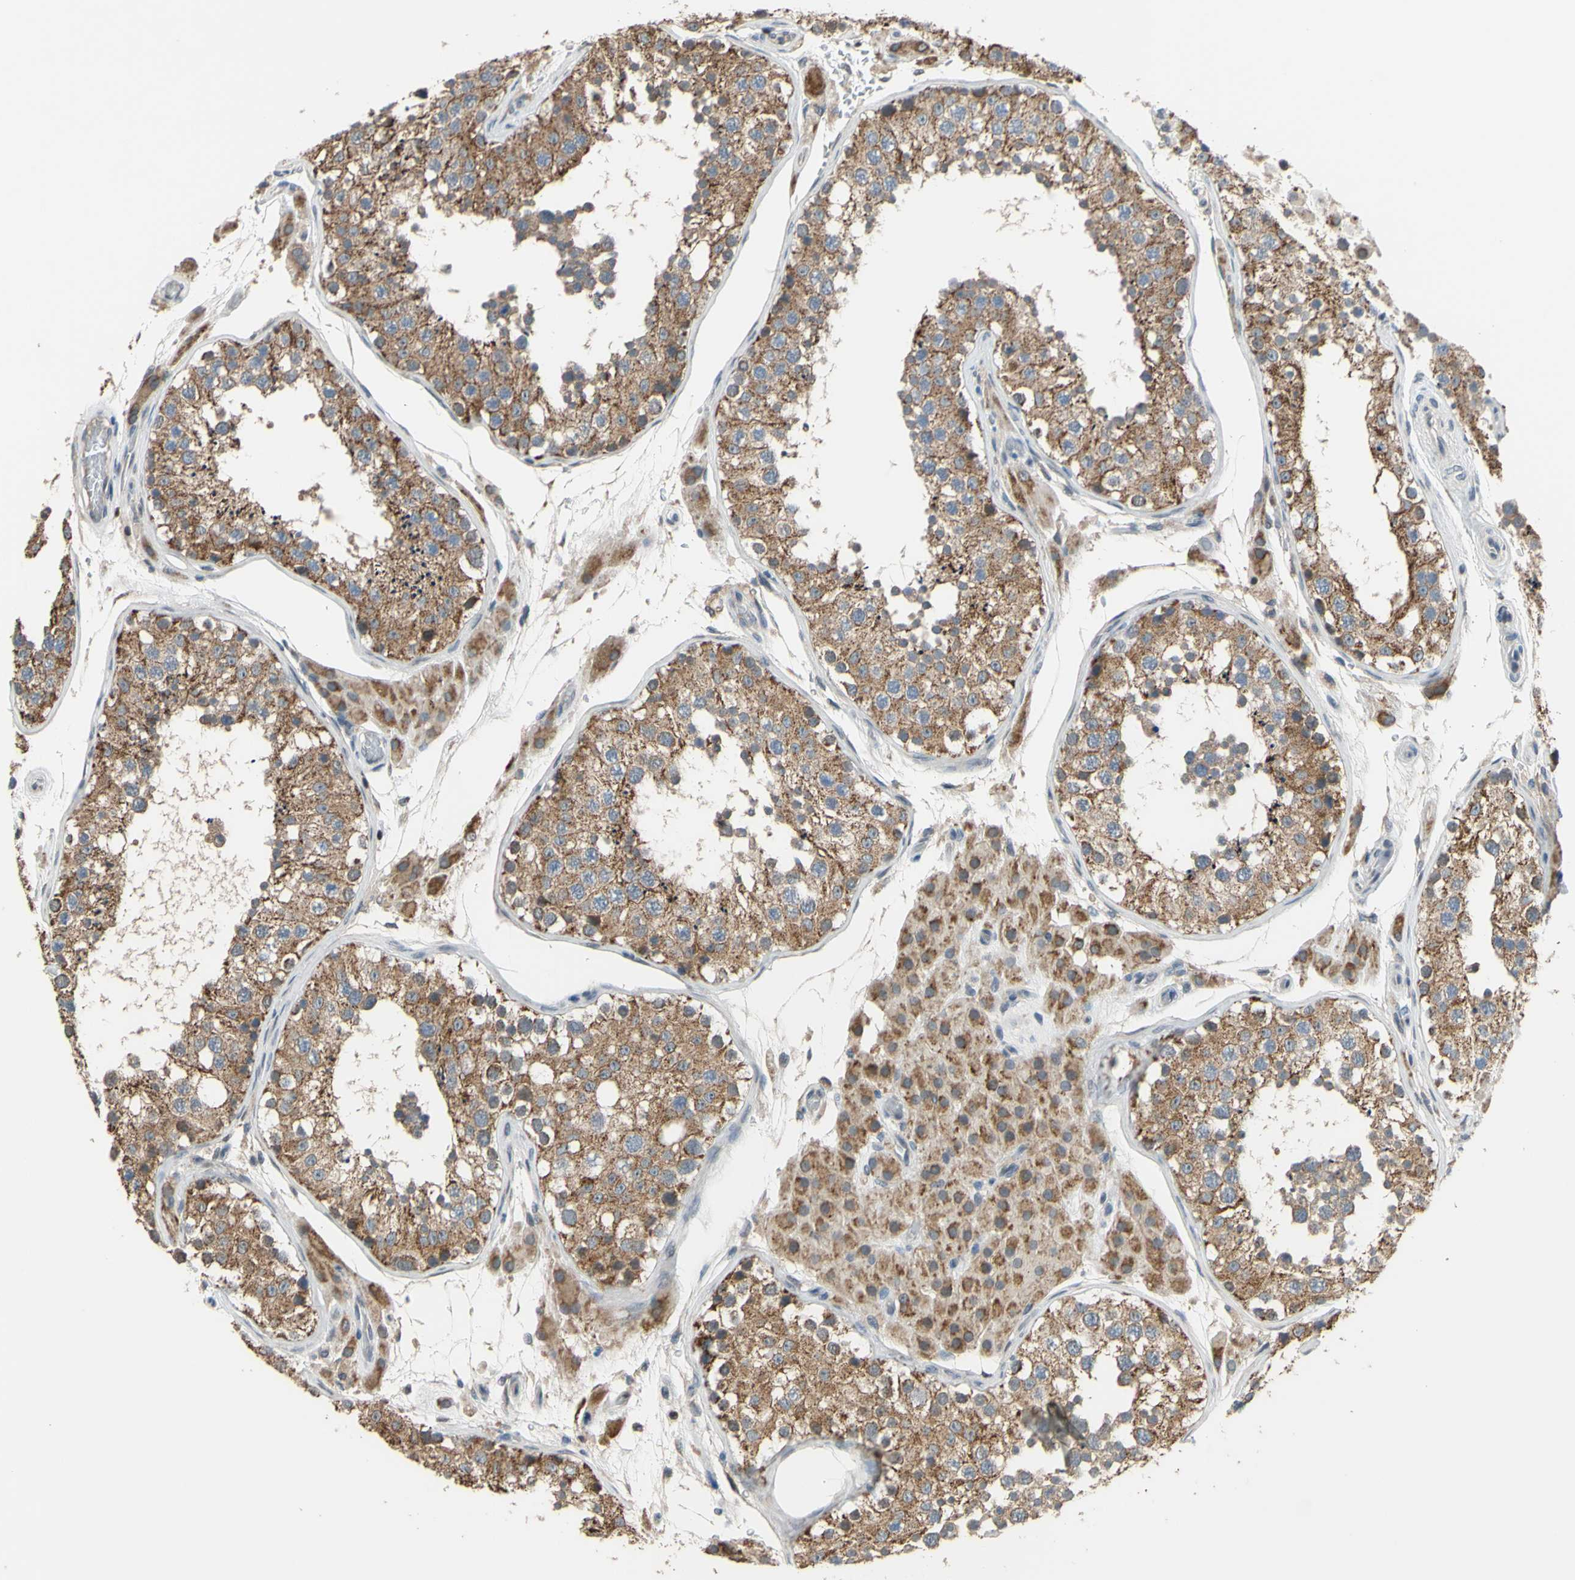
{"staining": {"intensity": "moderate", "quantity": ">75%", "location": "cytoplasmic/membranous"}, "tissue": "testis", "cell_type": "Cells in seminiferous ducts", "image_type": "normal", "snomed": [{"axis": "morphology", "description": "Normal tissue, NOS"}, {"axis": "topography", "description": "Testis"}, {"axis": "topography", "description": "Epididymis"}], "caption": "Immunohistochemical staining of normal human testis demonstrates medium levels of moderate cytoplasmic/membranous positivity in about >75% of cells in seminiferous ducts.", "gene": "SP4", "patient": {"sex": "male", "age": 26}}